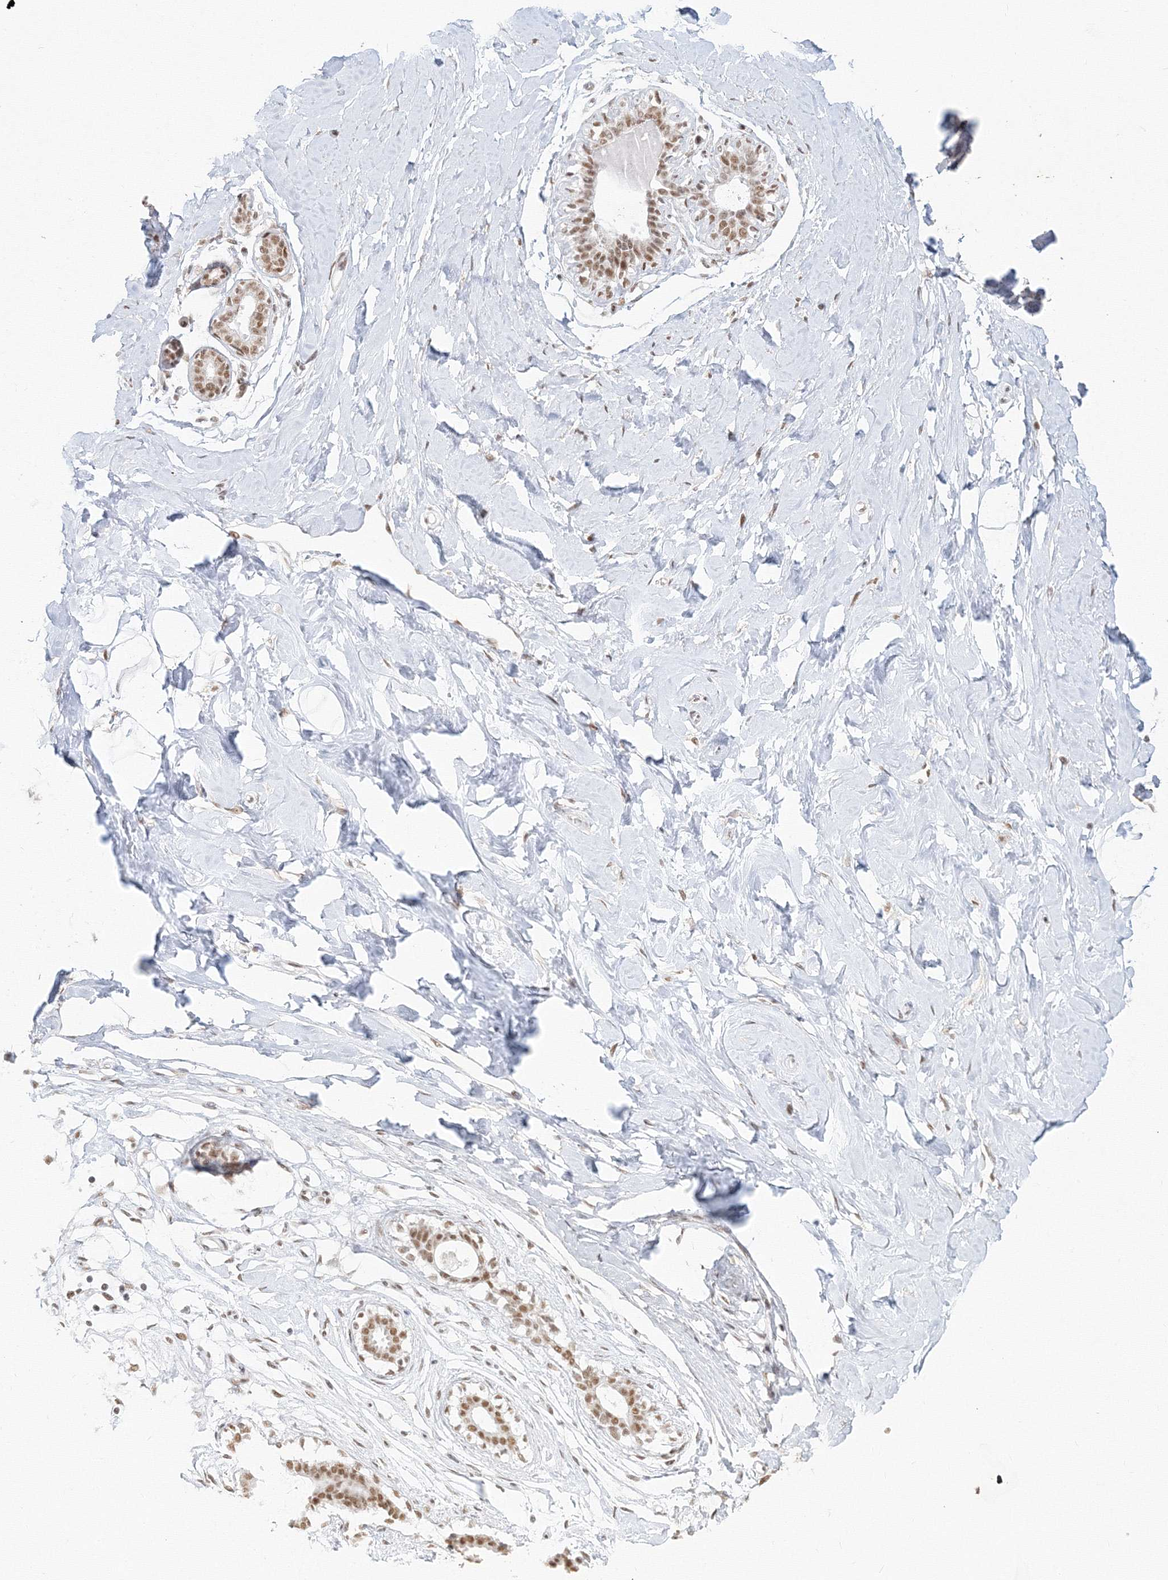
{"staining": {"intensity": "moderate", "quantity": ">75%", "location": "nuclear"}, "tissue": "breast", "cell_type": "Adipocytes", "image_type": "normal", "snomed": [{"axis": "morphology", "description": "Normal tissue, NOS"}, {"axis": "morphology", "description": "Adenoma, NOS"}, {"axis": "topography", "description": "Breast"}], "caption": "Breast stained with immunohistochemistry (IHC) shows moderate nuclear expression in about >75% of adipocytes.", "gene": "PPP4R2", "patient": {"sex": "female", "age": 23}}